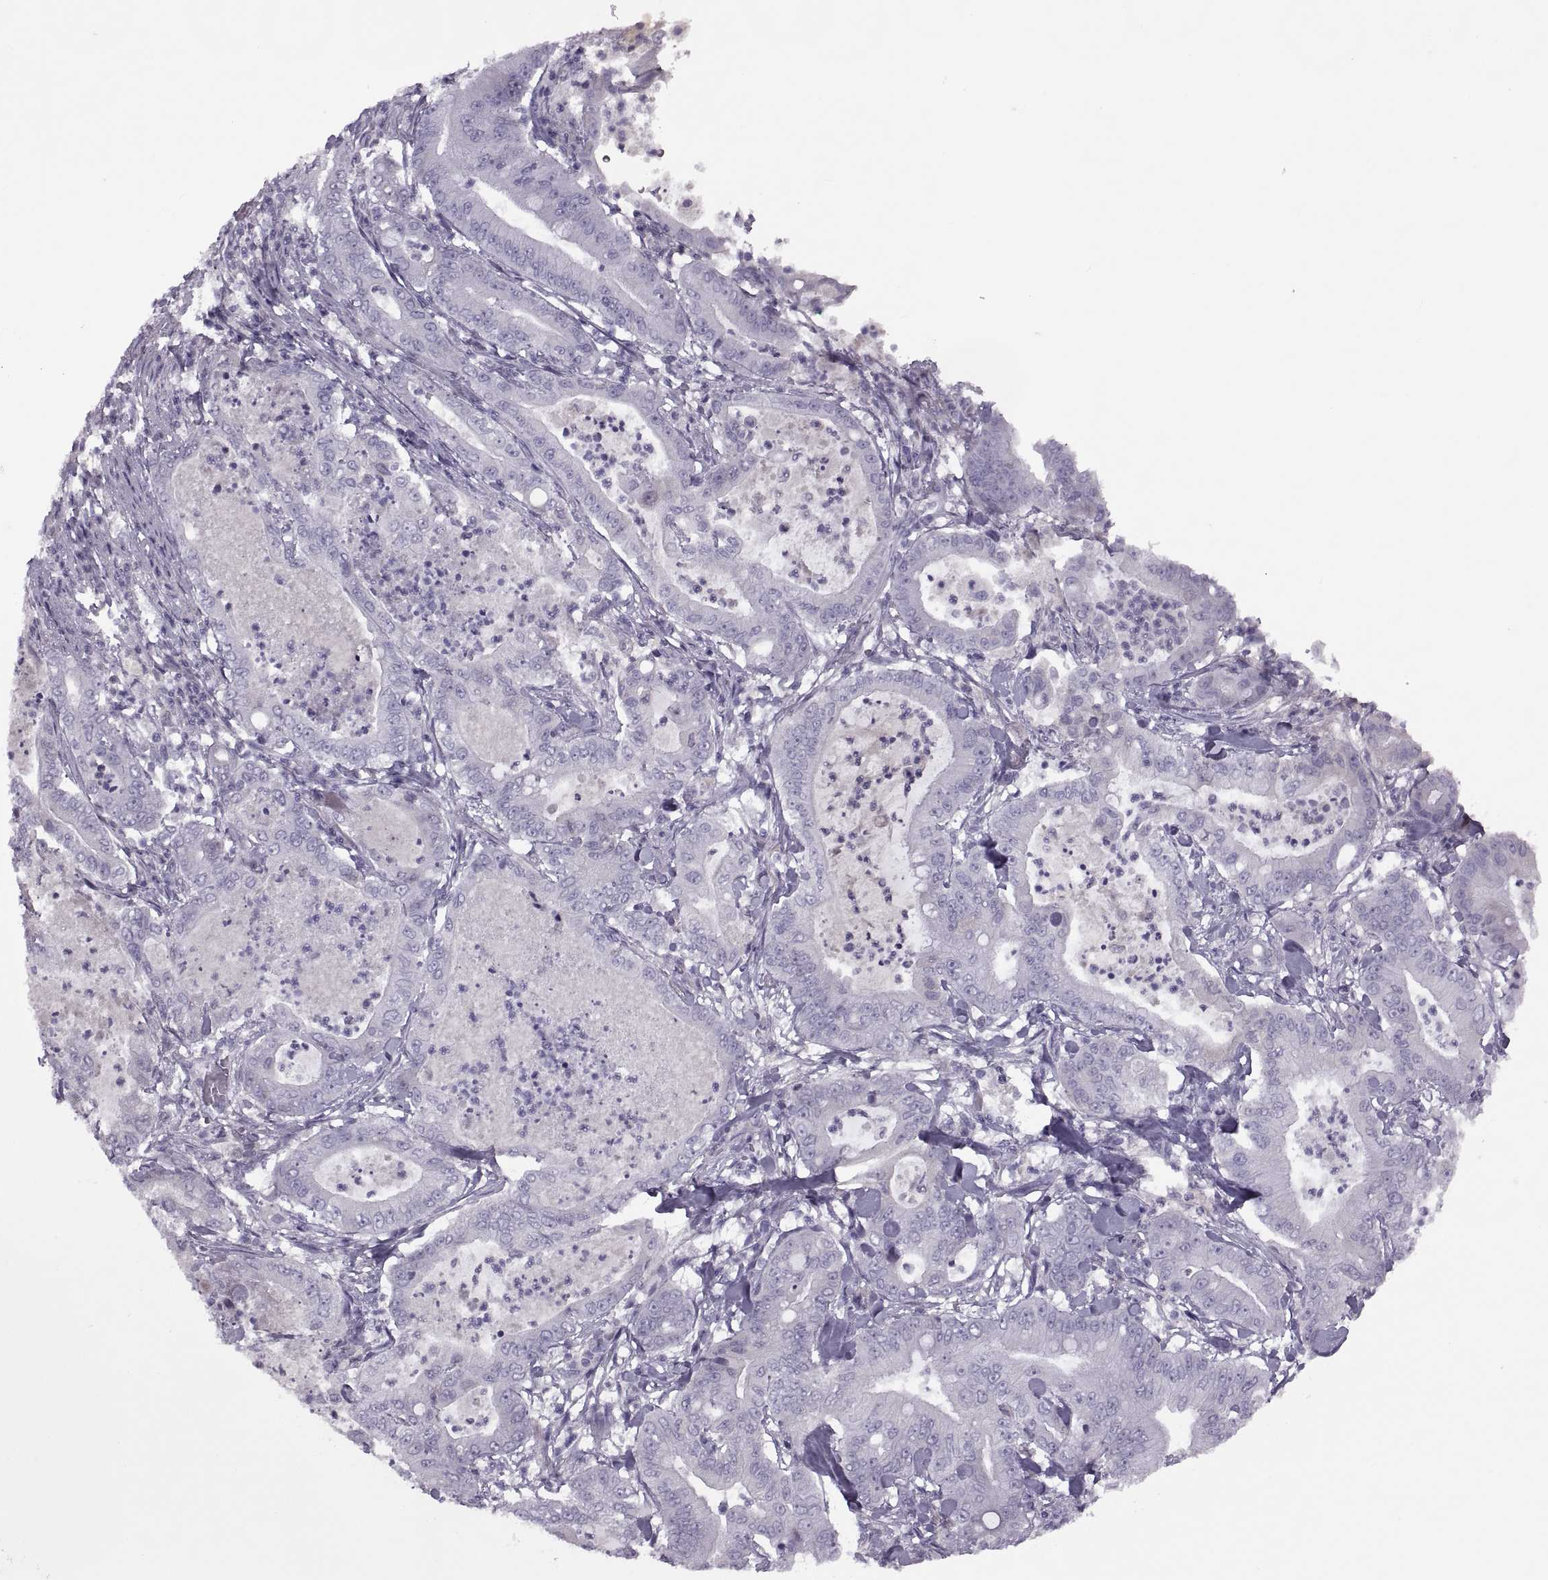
{"staining": {"intensity": "negative", "quantity": "none", "location": "none"}, "tissue": "pancreatic cancer", "cell_type": "Tumor cells", "image_type": "cancer", "snomed": [{"axis": "morphology", "description": "Adenocarcinoma, NOS"}, {"axis": "topography", "description": "Pancreas"}], "caption": "The image demonstrates no staining of tumor cells in pancreatic adenocarcinoma.", "gene": "RSPH6A", "patient": {"sex": "male", "age": 71}}